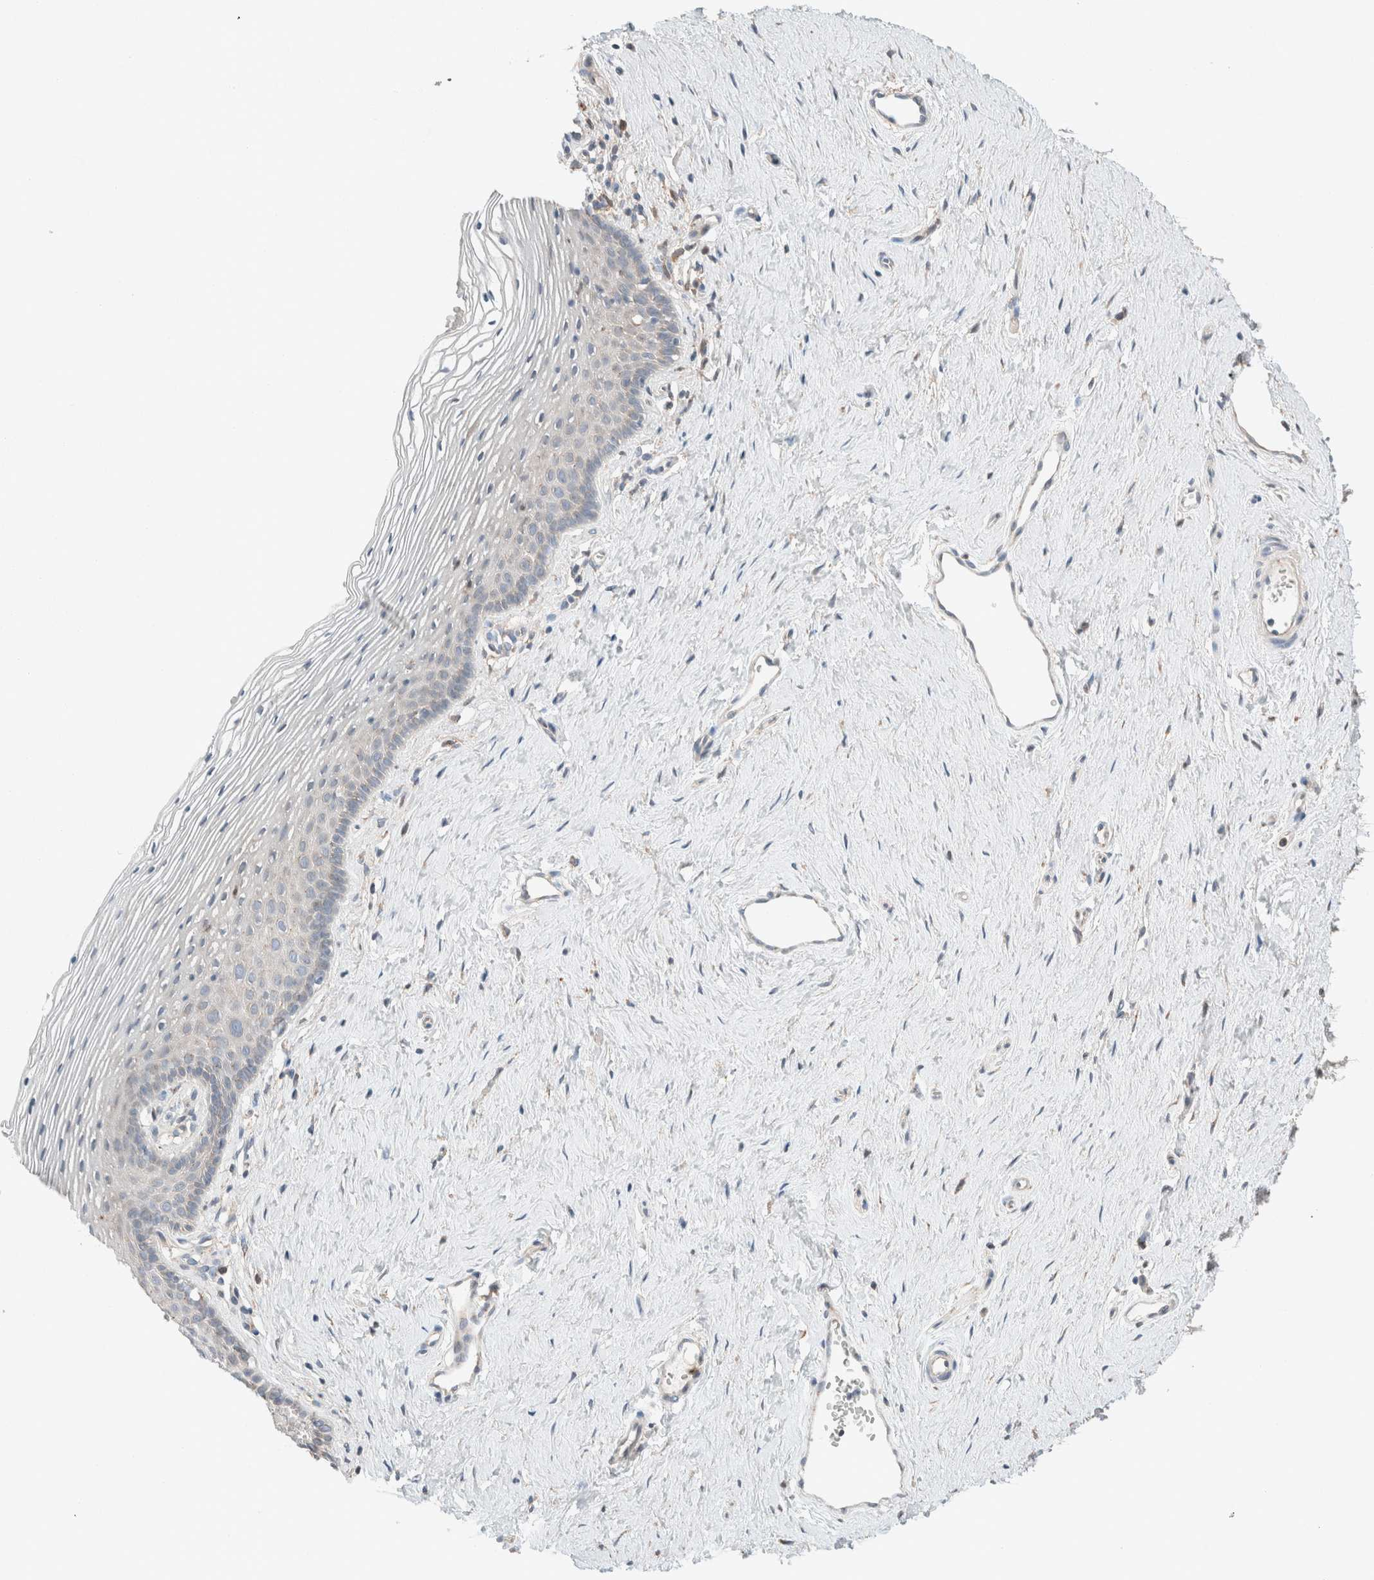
{"staining": {"intensity": "weak", "quantity": "<25%", "location": "cytoplasmic/membranous"}, "tissue": "vagina", "cell_type": "Squamous epithelial cells", "image_type": "normal", "snomed": [{"axis": "morphology", "description": "Normal tissue, NOS"}, {"axis": "topography", "description": "Vagina"}], "caption": "This is a histopathology image of immunohistochemistry (IHC) staining of unremarkable vagina, which shows no positivity in squamous epithelial cells.", "gene": "PCM1", "patient": {"sex": "female", "age": 32}}